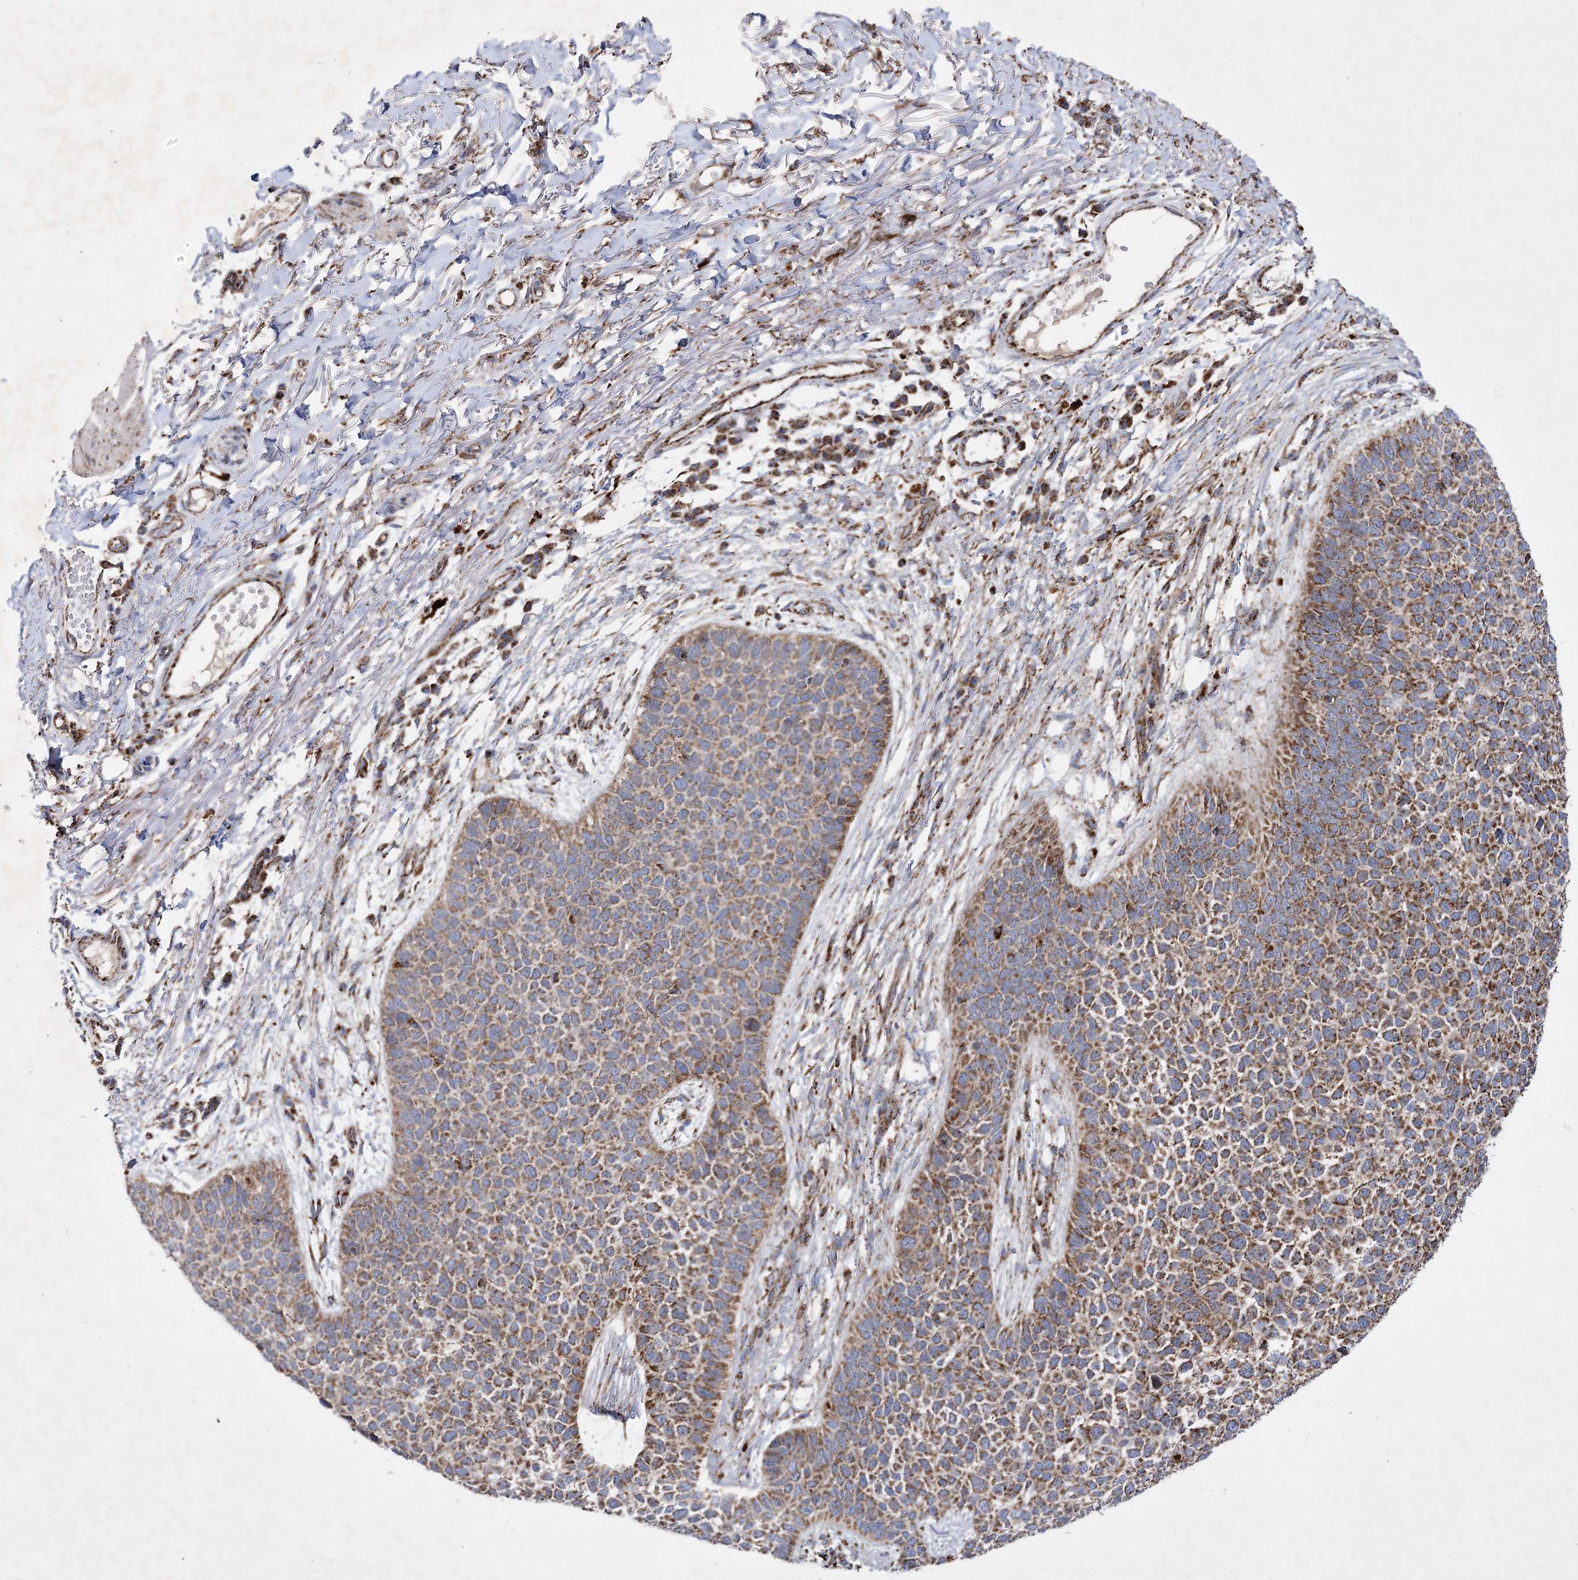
{"staining": {"intensity": "moderate", "quantity": ">75%", "location": "cytoplasmic/membranous"}, "tissue": "skin cancer", "cell_type": "Tumor cells", "image_type": "cancer", "snomed": [{"axis": "morphology", "description": "Basal cell carcinoma"}, {"axis": "topography", "description": "Skin"}], "caption": "Human basal cell carcinoma (skin) stained with a protein marker exhibits moderate staining in tumor cells.", "gene": "ASNSD1", "patient": {"sex": "female", "age": 84}}